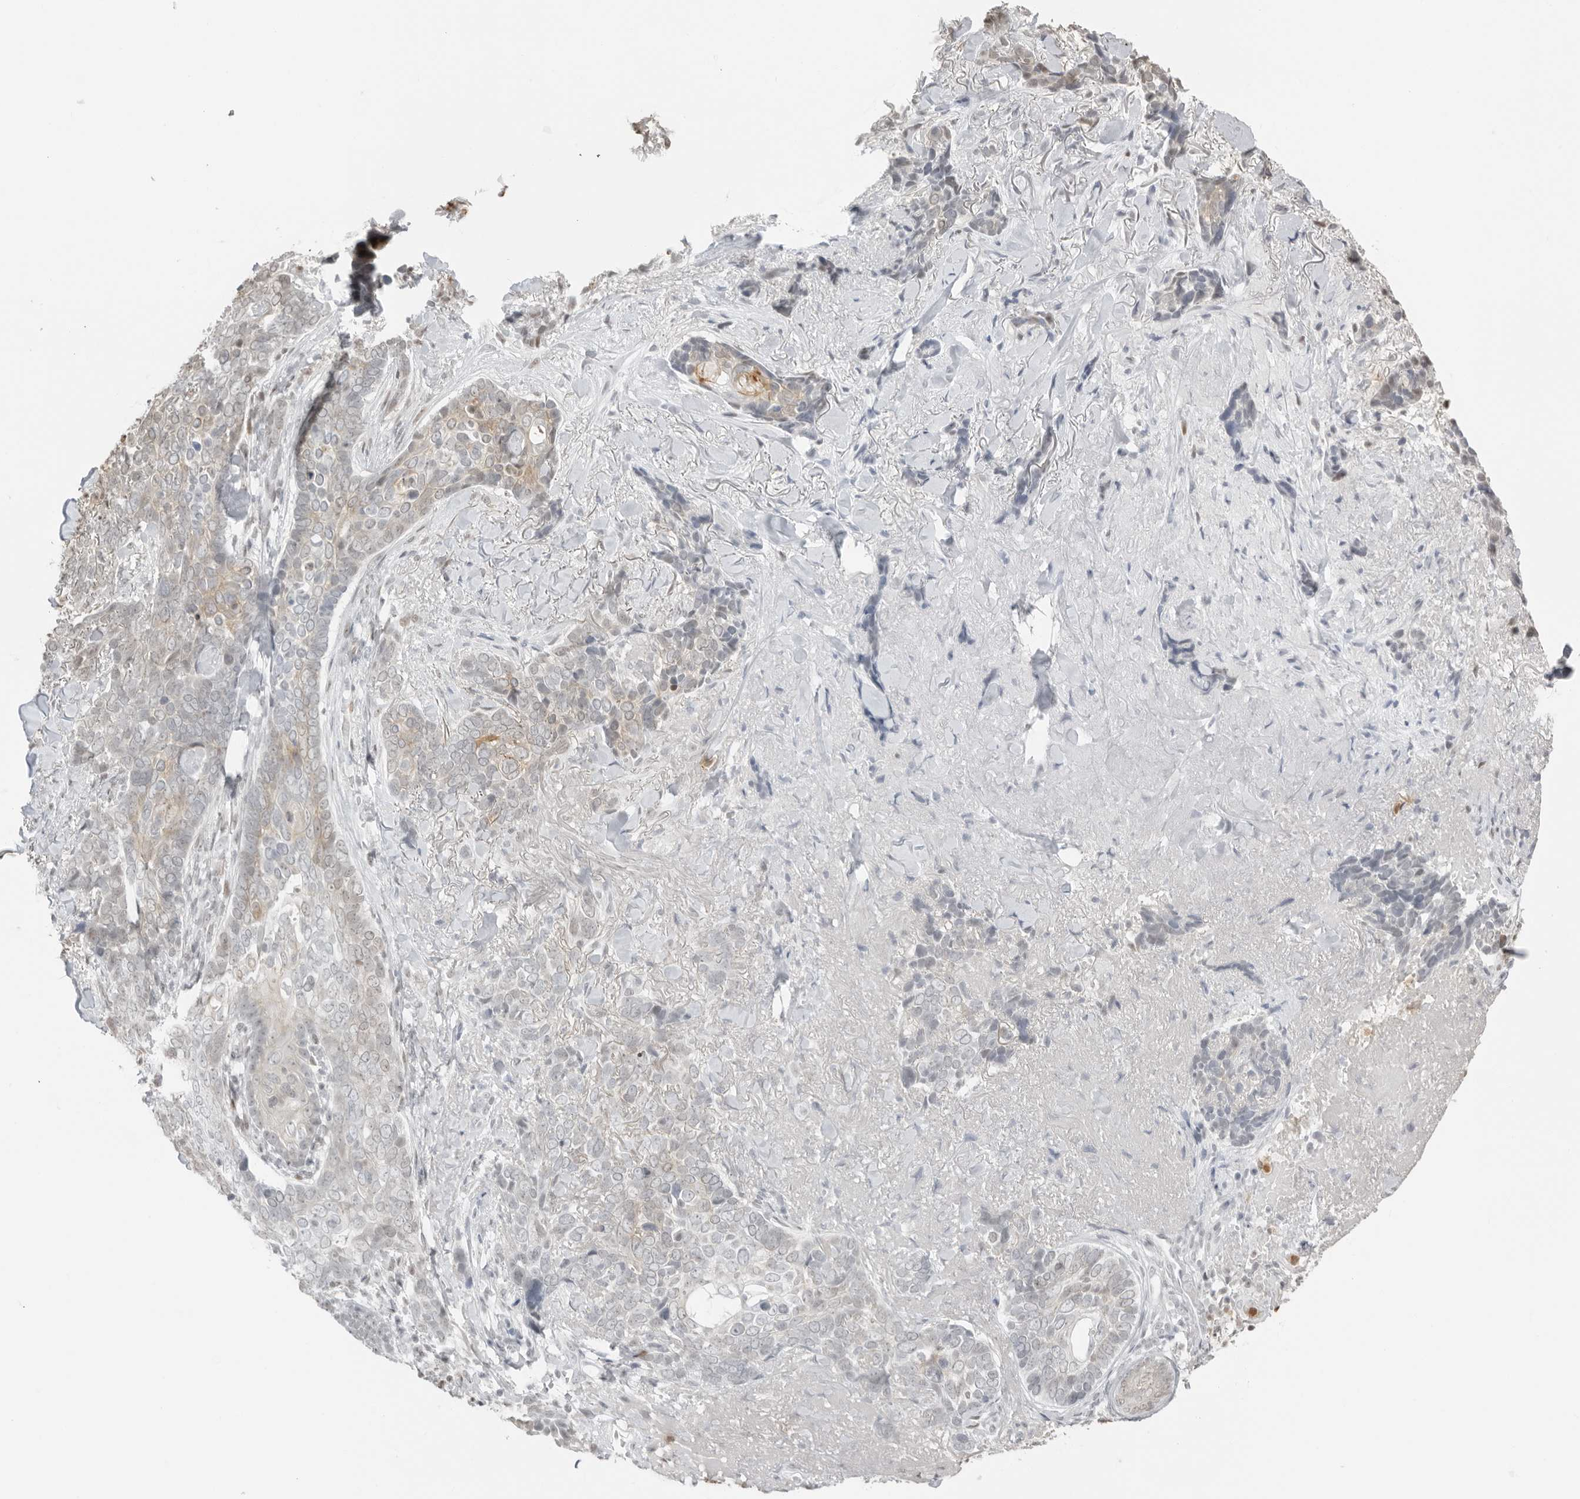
{"staining": {"intensity": "weak", "quantity": "<25%", "location": "cytoplasmic/membranous,nuclear"}, "tissue": "skin cancer", "cell_type": "Tumor cells", "image_type": "cancer", "snomed": [{"axis": "morphology", "description": "Basal cell carcinoma"}, {"axis": "topography", "description": "Skin"}], "caption": "Basal cell carcinoma (skin) stained for a protein using immunohistochemistry exhibits no expression tumor cells.", "gene": "RNF146", "patient": {"sex": "female", "age": 82}}